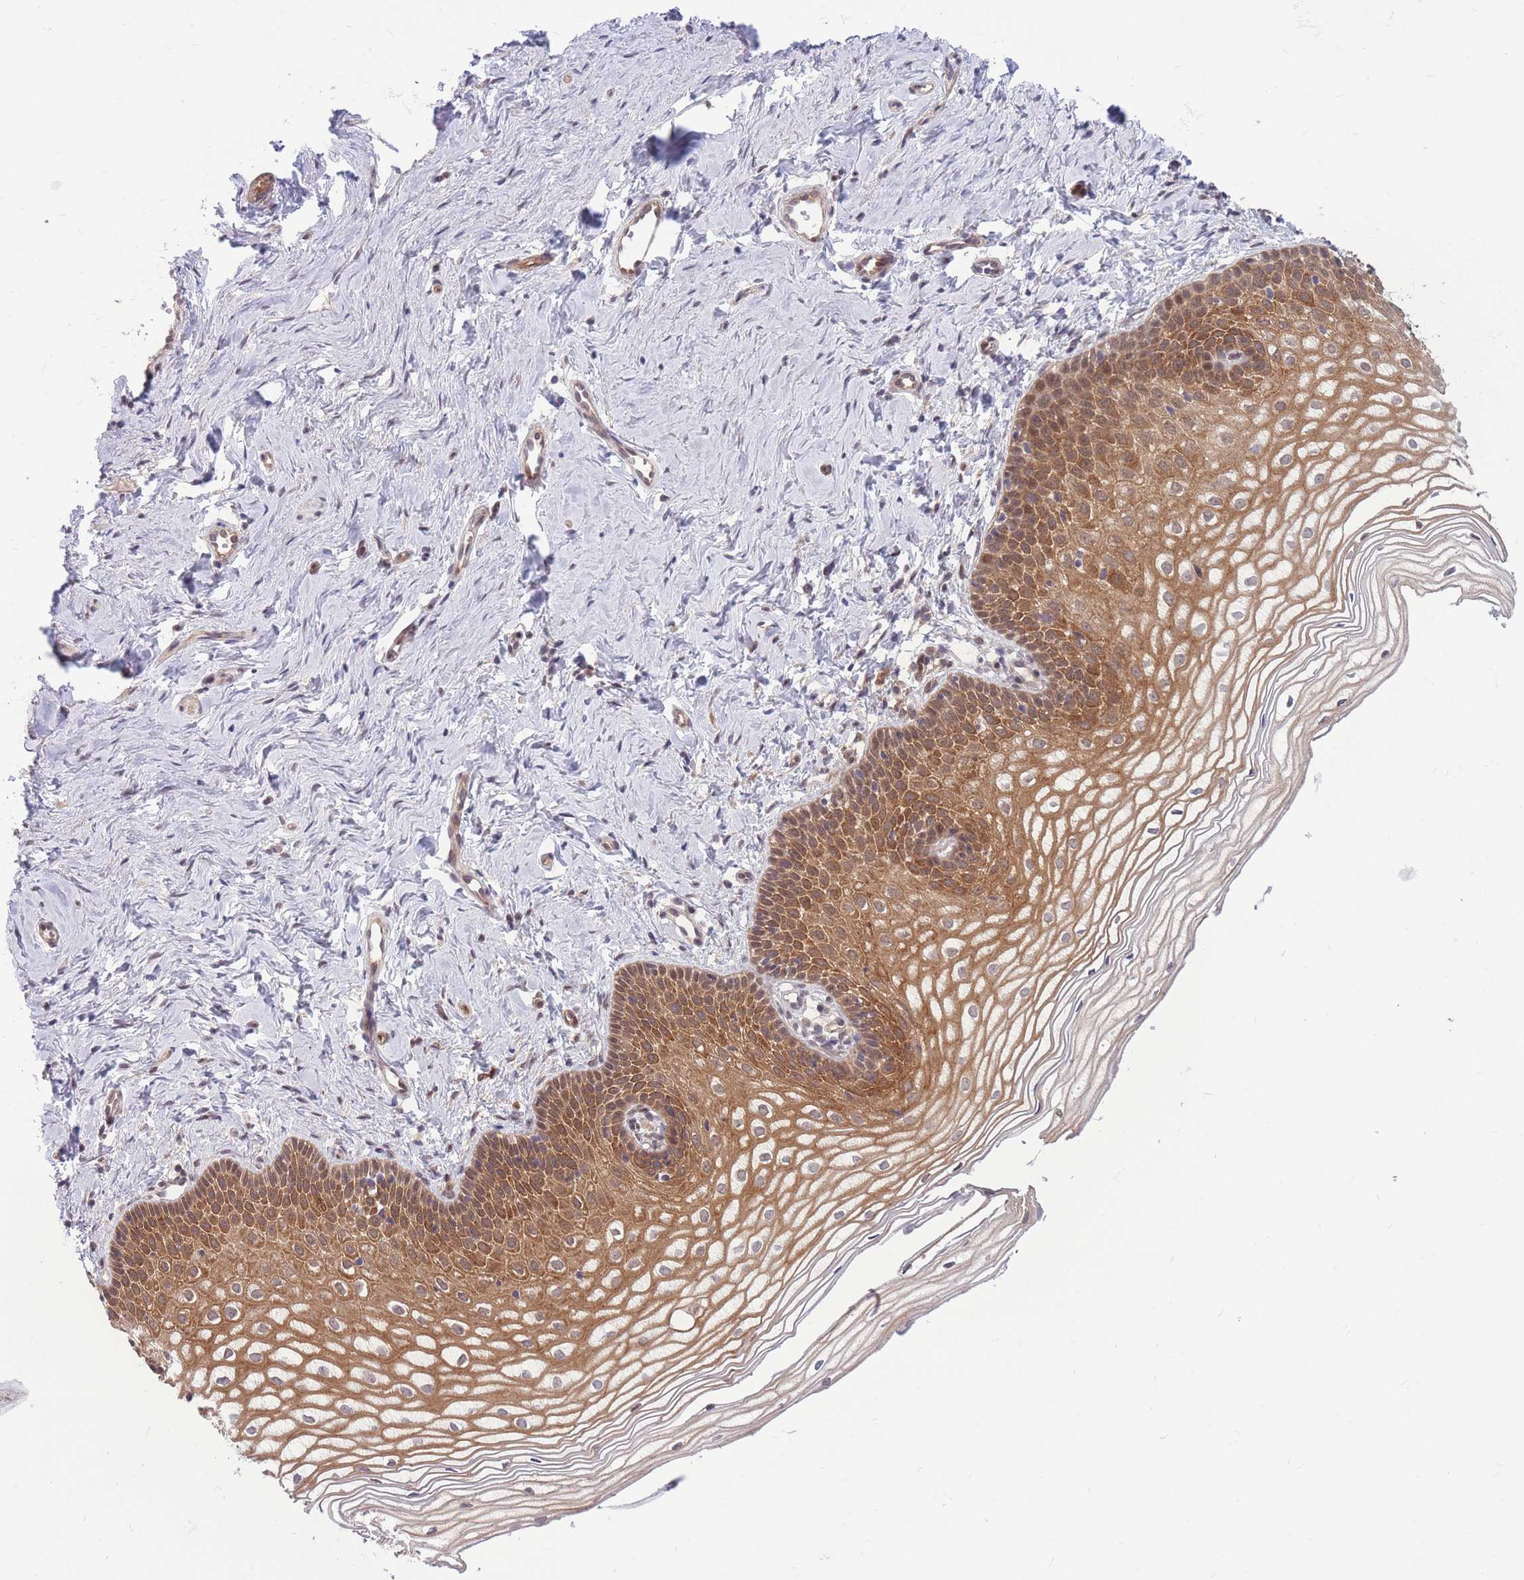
{"staining": {"intensity": "strong", "quantity": ">75%", "location": "cytoplasmic/membranous"}, "tissue": "vagina", "cell_type": "Squamous epithelial cells", "image_type": "normal", "snomed": [{"axis": "morphology", "description": "Normal tissue, NOS"}, {"axis": "topography", "description": "Vagina"}], "caption": "The immunohistochemical stain highlights strong cytoplasmic/membranous positivity in squamous epithelial cells of benign vagina.", "gene": "TCF20", "patient": {"sex": "female", "age": 56}}